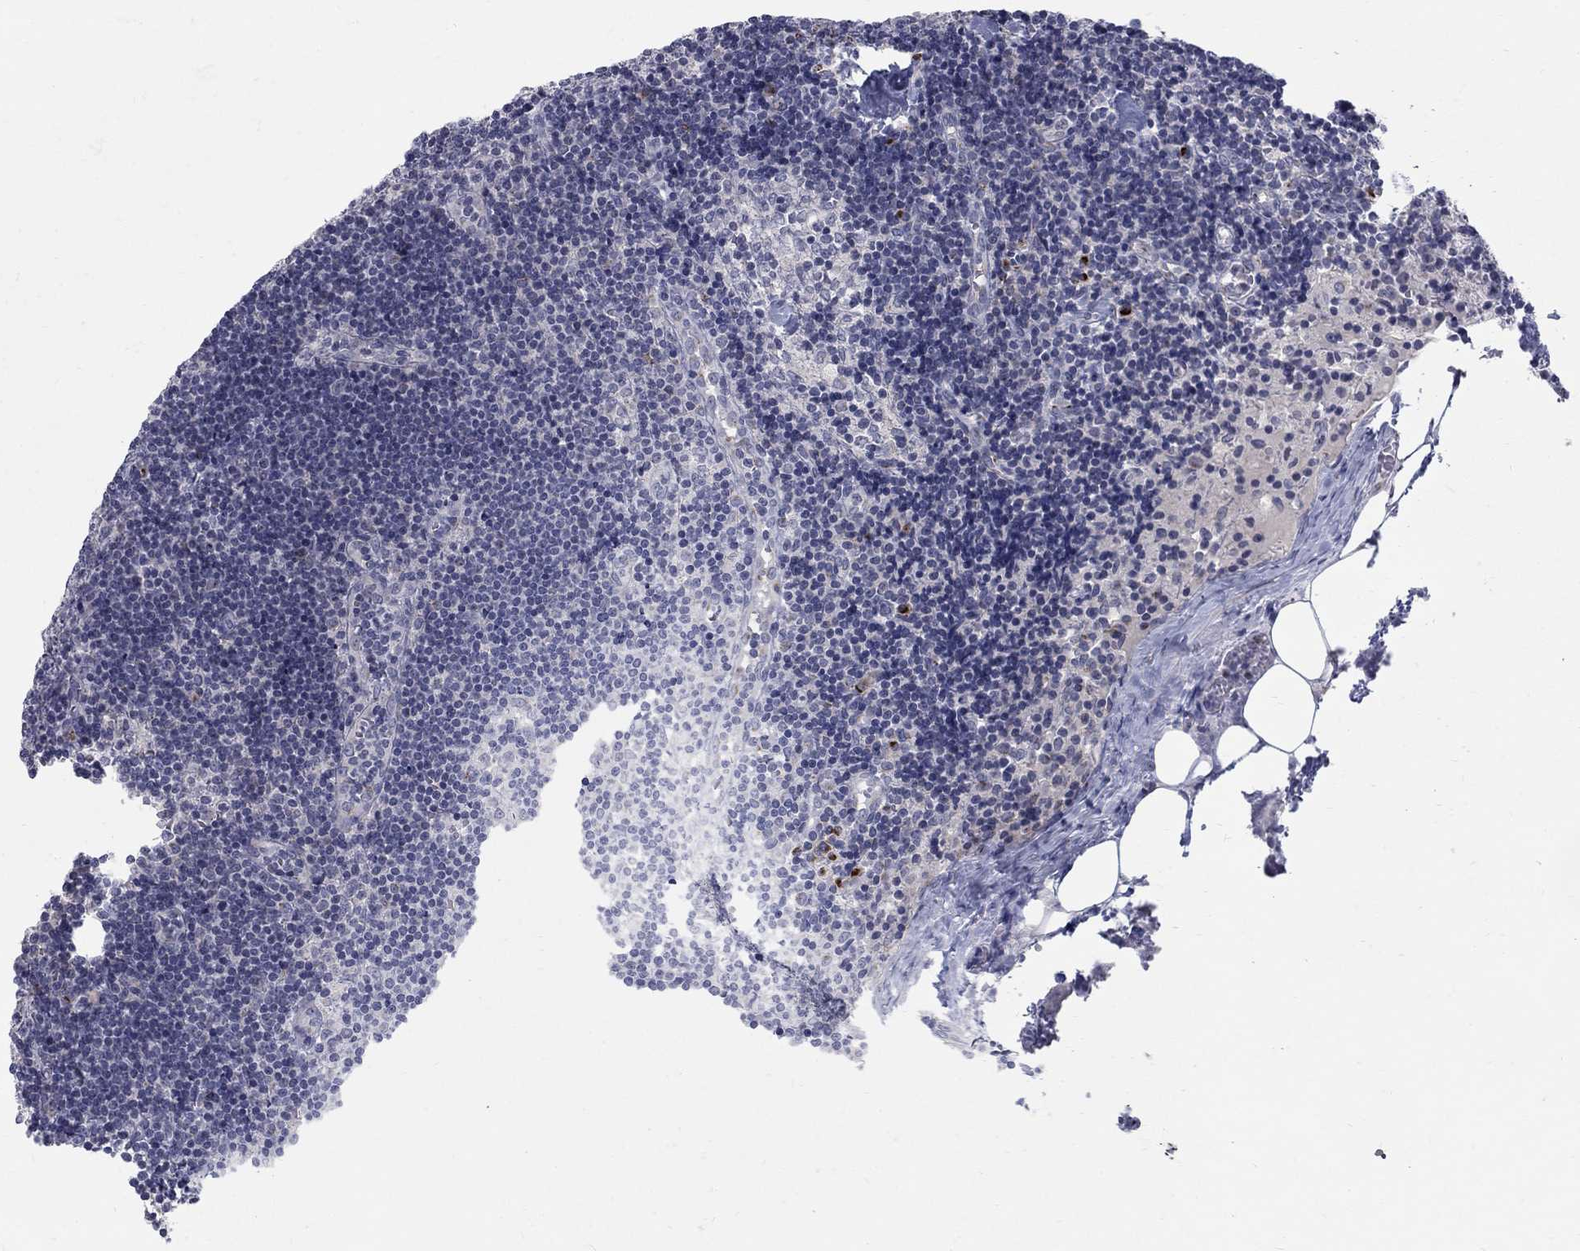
{"staining": {"intensity": "negative", "quantity": "none", "location": "none"}, "tissue": "lymph node", "cell_type": "Non-germinal center cells", "image_type": "normal", "snomed": [{"axis": "morphology", "description": "Normal tissue, NOS"}, {"axis": "topography", "description": "Lymph node"}], "caption": "DAB (3,3'-diaminobenzidine) immunohistochemical staining of normal lymph node displays no significant positivity in non-germinal center cells.", "gene": "PANK3", "patient": {"sex": "female", "age": 51}}